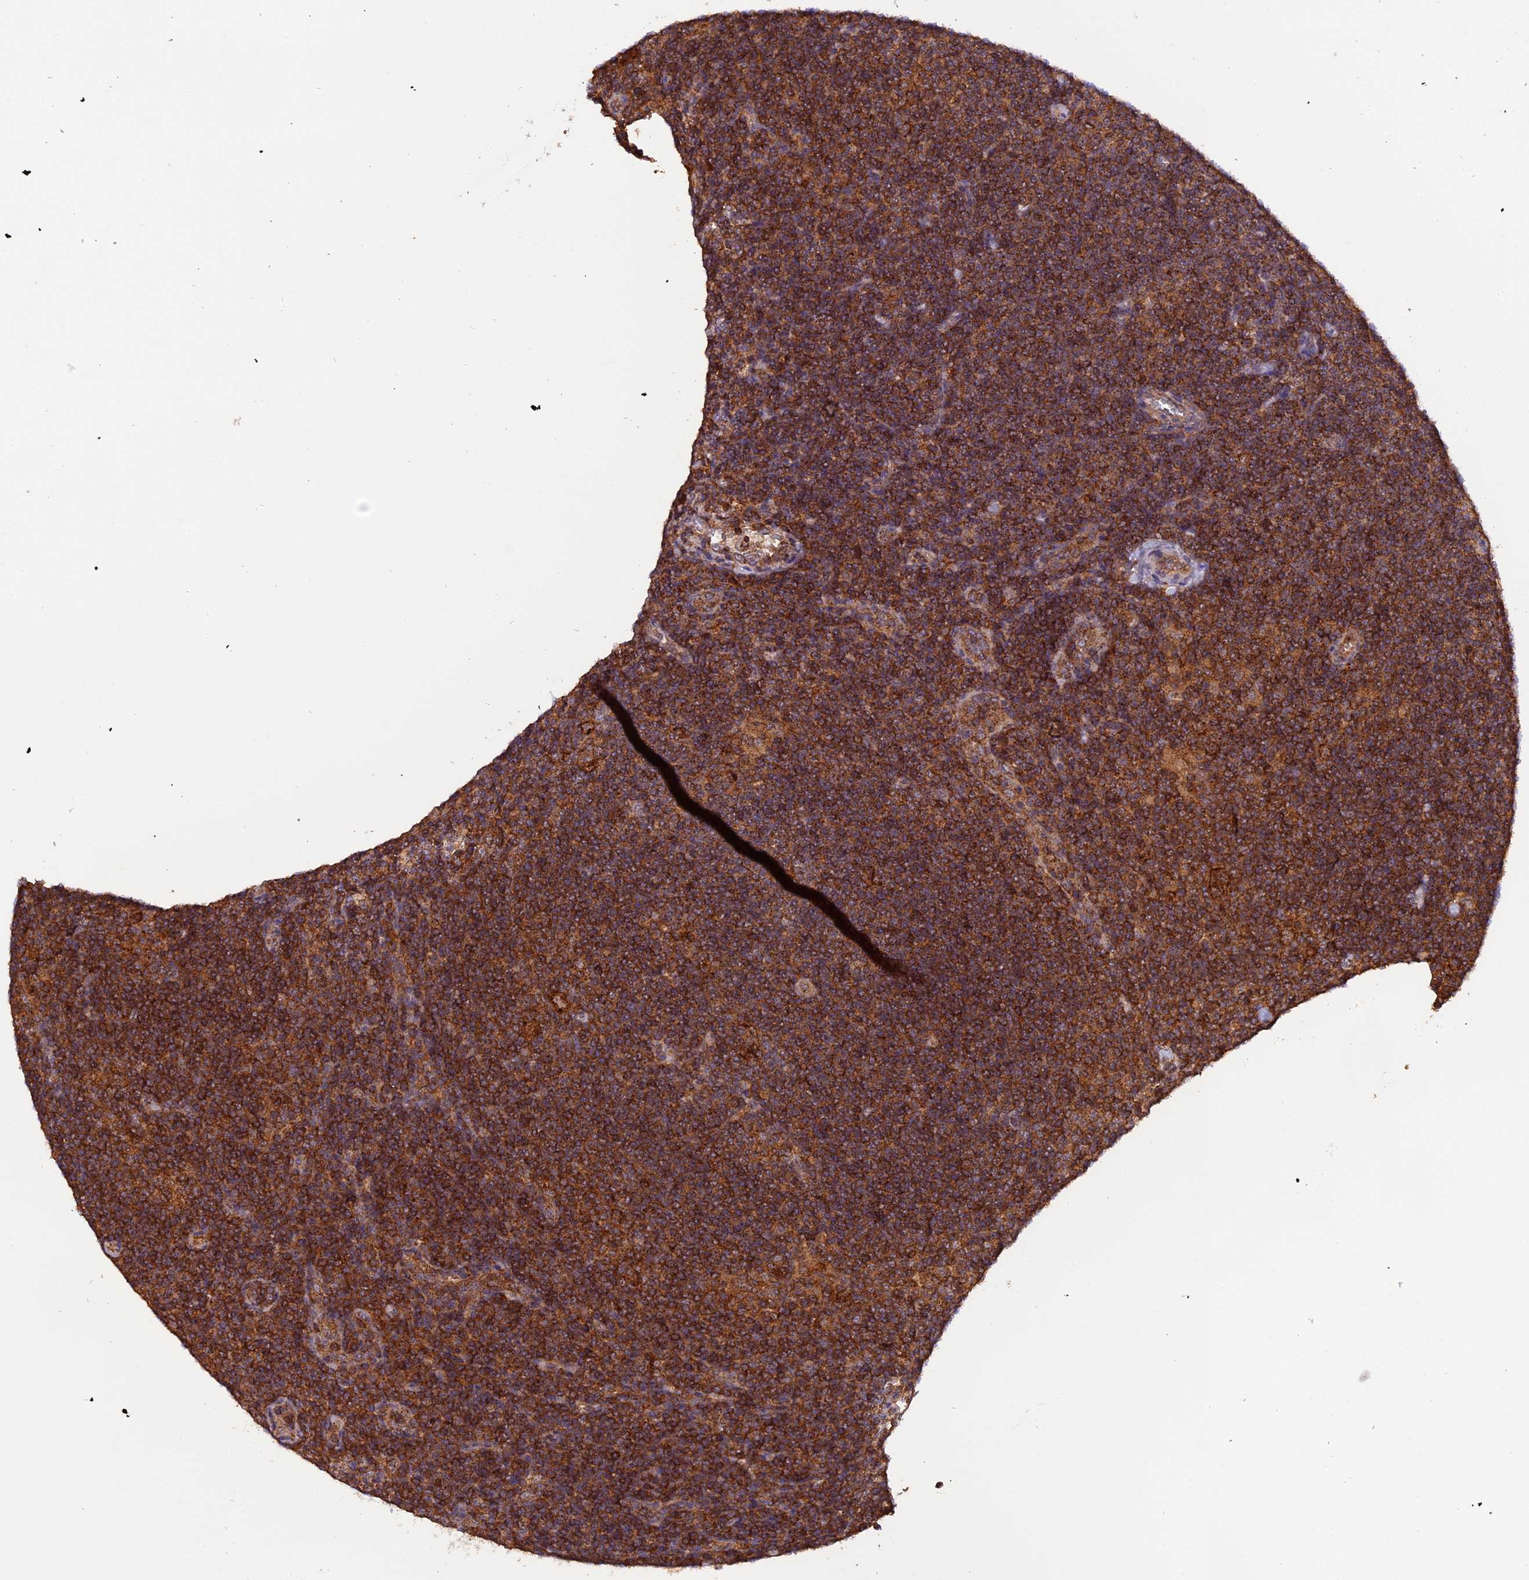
{"staining": {"intensity": "moderate", "quantity": ">75%", "location": "cytoplasmic/membranous"}, "tissue": "lymphoma", "cell_type": "Tumor cells", "image_type": "cancer", "snomed": [{"axis": "morphology", "description": "Hodgkin's disease, NOS"}, {"axis": "topography", "description": "Lymph node"}], "caption": "High-magnification brightfield microscopy of Hodgkin's disease stained with DAB (brown) and counterstained with hematoxylin (blue). tumor cells exhibit moderate cytoplasmic/membranous positivity is seen in approximately>75% of cells.", "gene": "PEX3", "patient": {"sex": "female", "age": 57}}